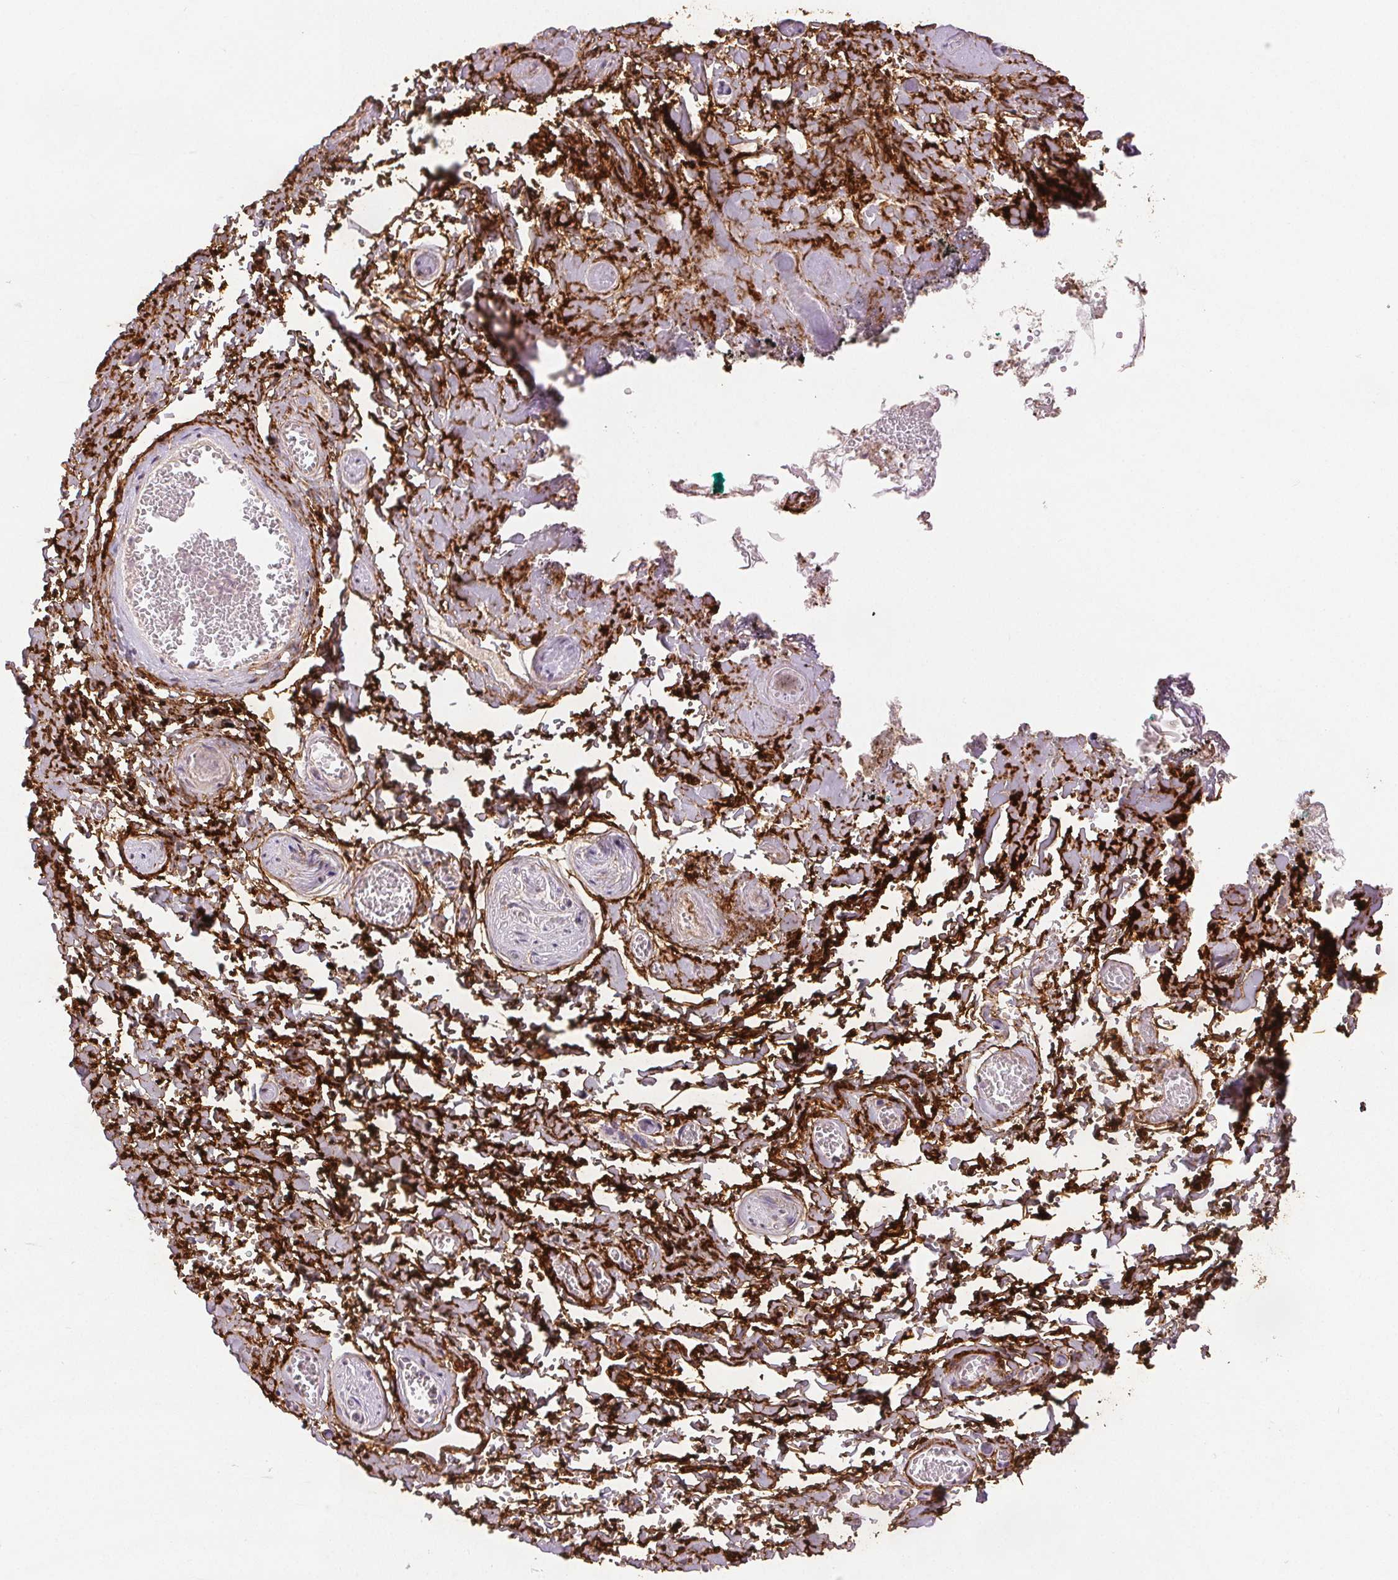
{"staining": {"intensity": "moderate", "quantity": ">75%", "location": "cytoplasmic/membranous"}, "tissue": "adipose tissue", "cell_type": "Adipocytes", "image_type": "normal", "snomed": [{"axis": "morphology", "description": "Normal tissue, NOS"}, {"axis": "topography", "description": "Vulva"}, {"axis": "topography", "description": "Peripheral nerve tissue"}], "caption": "The immunohistochemical stain shows moderate cytoplasmic/membranous positivity in adipocytes of unremarkable adipose tissue.", "gene": "FBN1", "patient": {"sex": "female", "age": 66}}